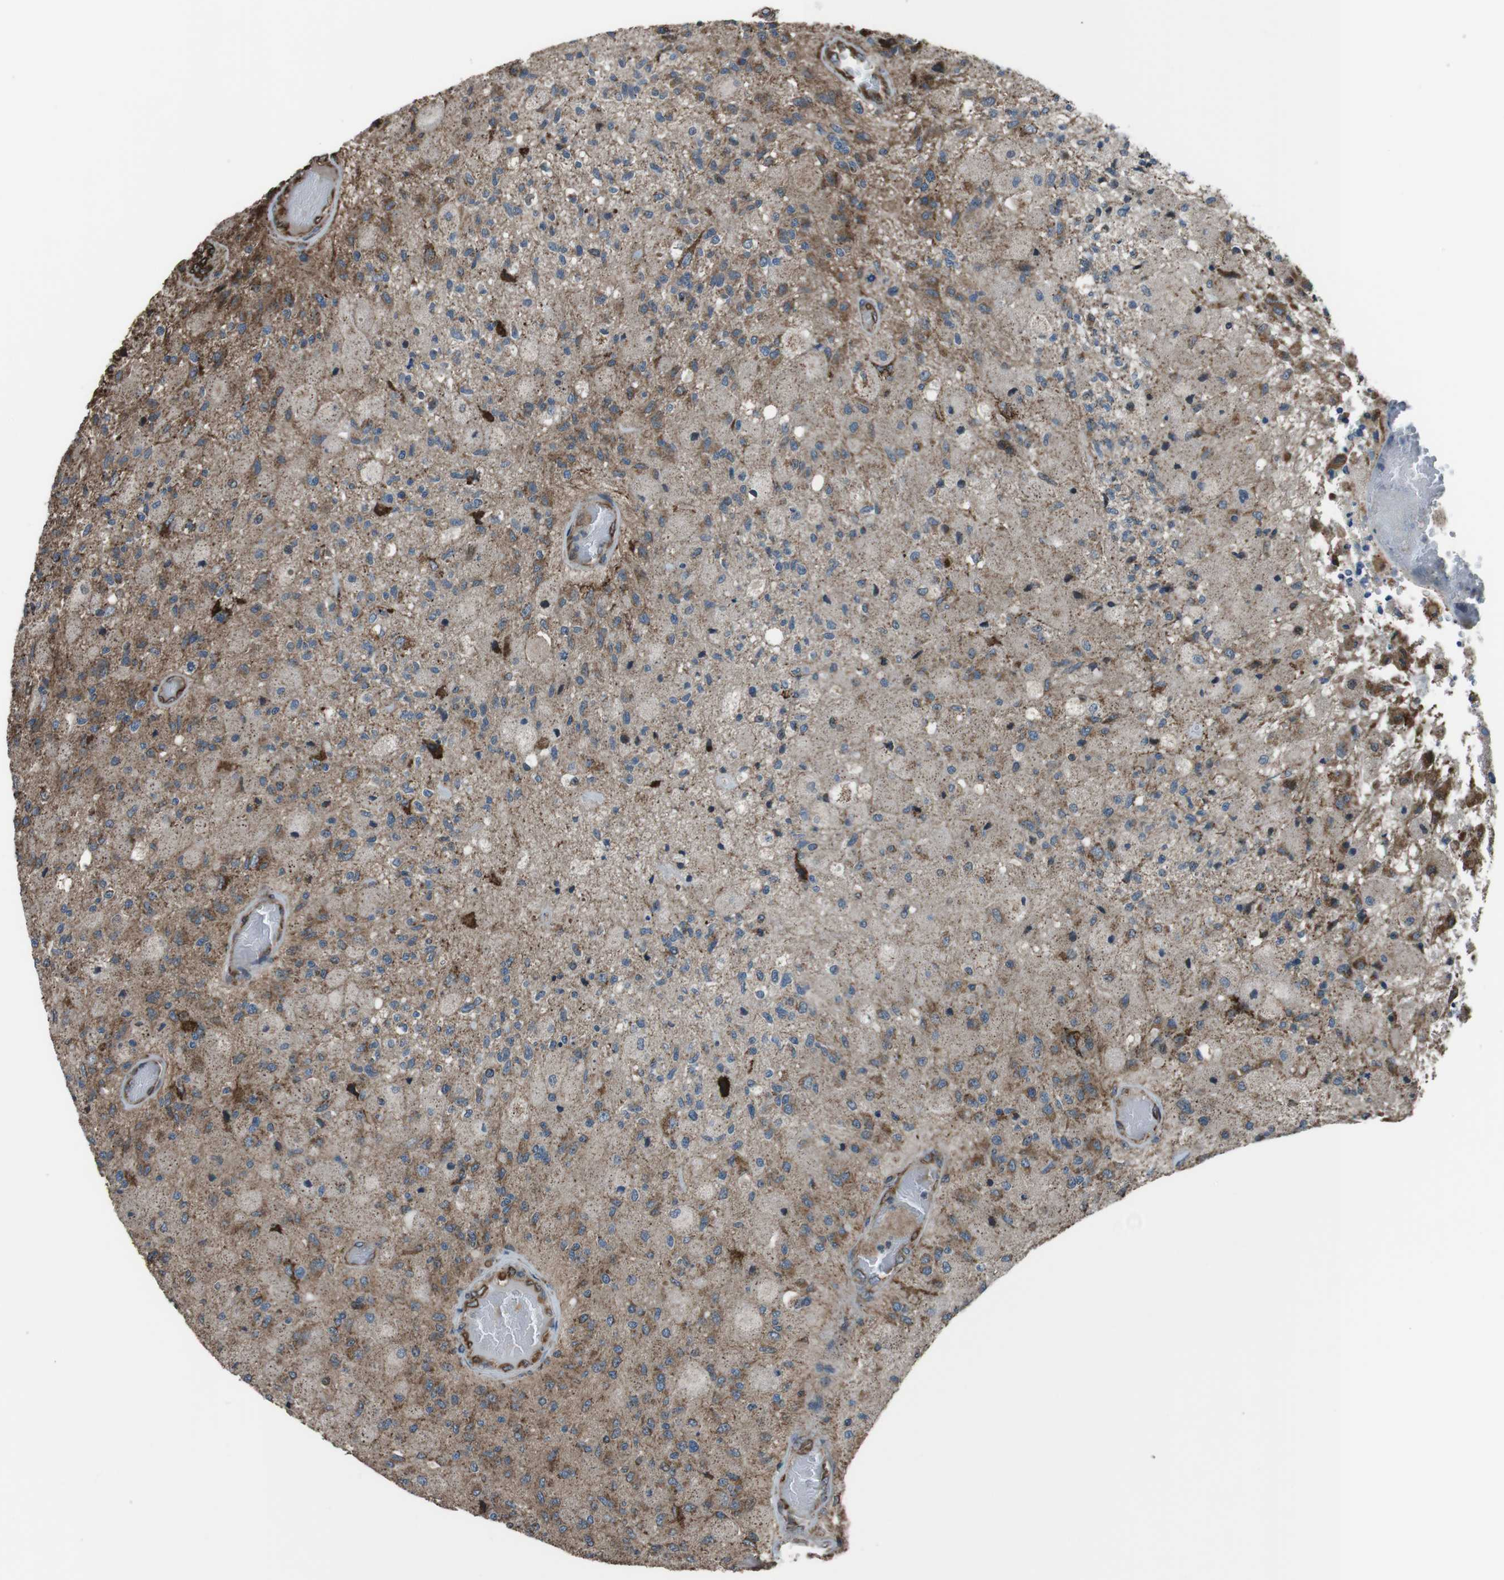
{"staining": {"intensity": "moderate", "quantity": "<25%", "location": "cytoplasmic/membranous"}, "tissue": "glioma", "cell_type": "Tumor cells", "image_type": "cancer", "snomed": [{"axis": "morphology", "description": "Normal tissue, NOS"}, {"axis": "morphology", "description": "Glioma, malignant, High grade"}, {"axis": "topography", "description": "Cerebral cortex"}], "caption": "Brown immunohistochemical staining in human glioma exhibits moderate cytoplasmic/membranous positivity in about <25% of tumor cells. Ihc stains the protein in brown and the nuclei are stained blue.", "gene": "GIMAP8", "patient": {"sex": "male", "age": 77}}